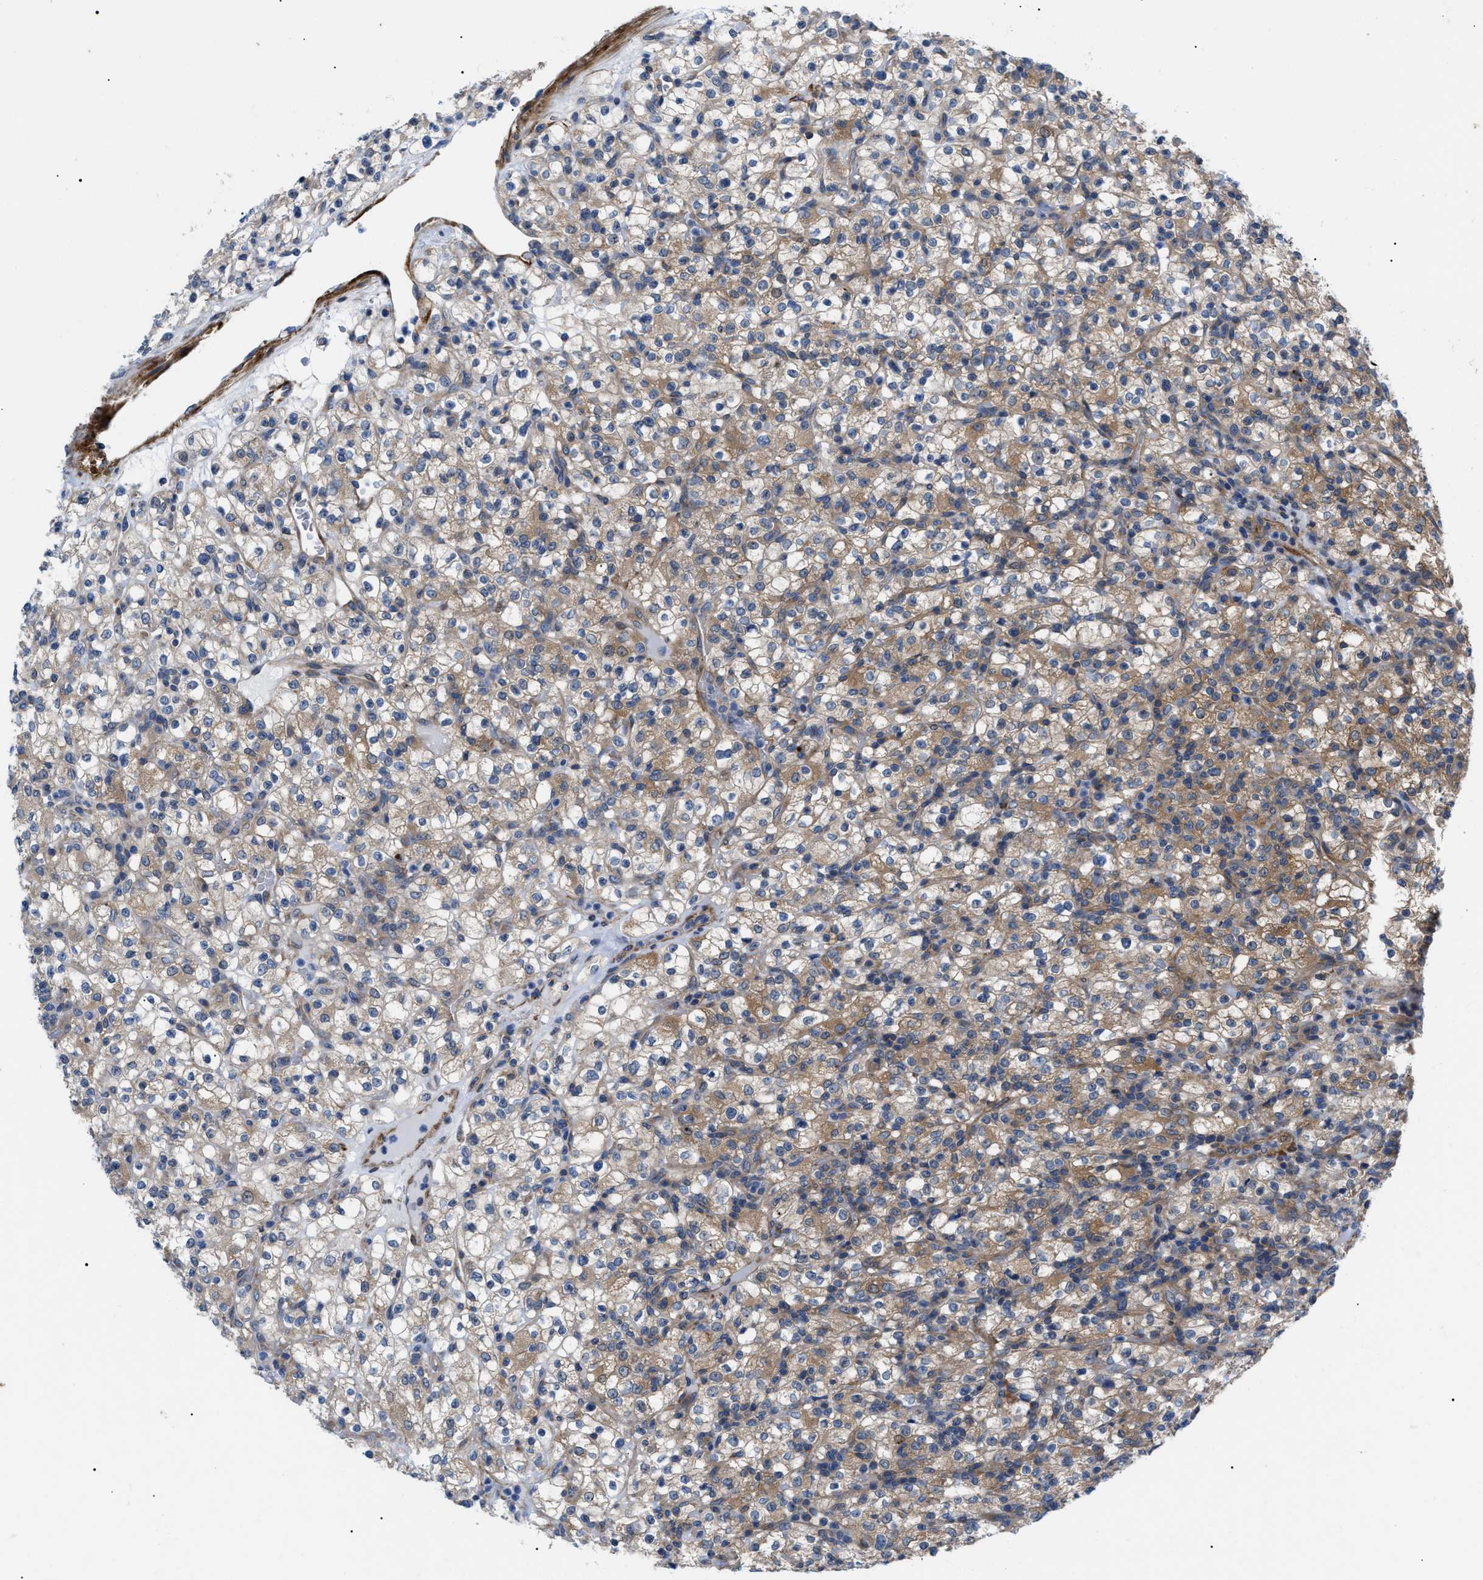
{"staining": {"intensity": "moderate", "quantity": ">75%", "location": "cytoplasmic/membranous"}, "tissue": "renal cancer", "cell_type": "Tumor cells", "image_type": "cancer", "snomed": [{"axis": "morphology", "description": "Normal tissue, NOS"}, {"axis": "morphology", "description": "Adenocarcinoma, NOS"}, {"axis": "topography", "description": "Kidney"}], "caption": "Immunohistochemistry (IHC) micrograph of neoplastic tissue: renal cancer (adenocarcinoma) stained using immunohistochemistry (IHC) displays medium levels of moderate protein expression localized specifically in the cytoplasmic/membranous of tumor cells, appearing as a cytoplasmic/membranous brown color.", "gene": "HSPB8", "patient": {"sex": "female", "age": 72}}